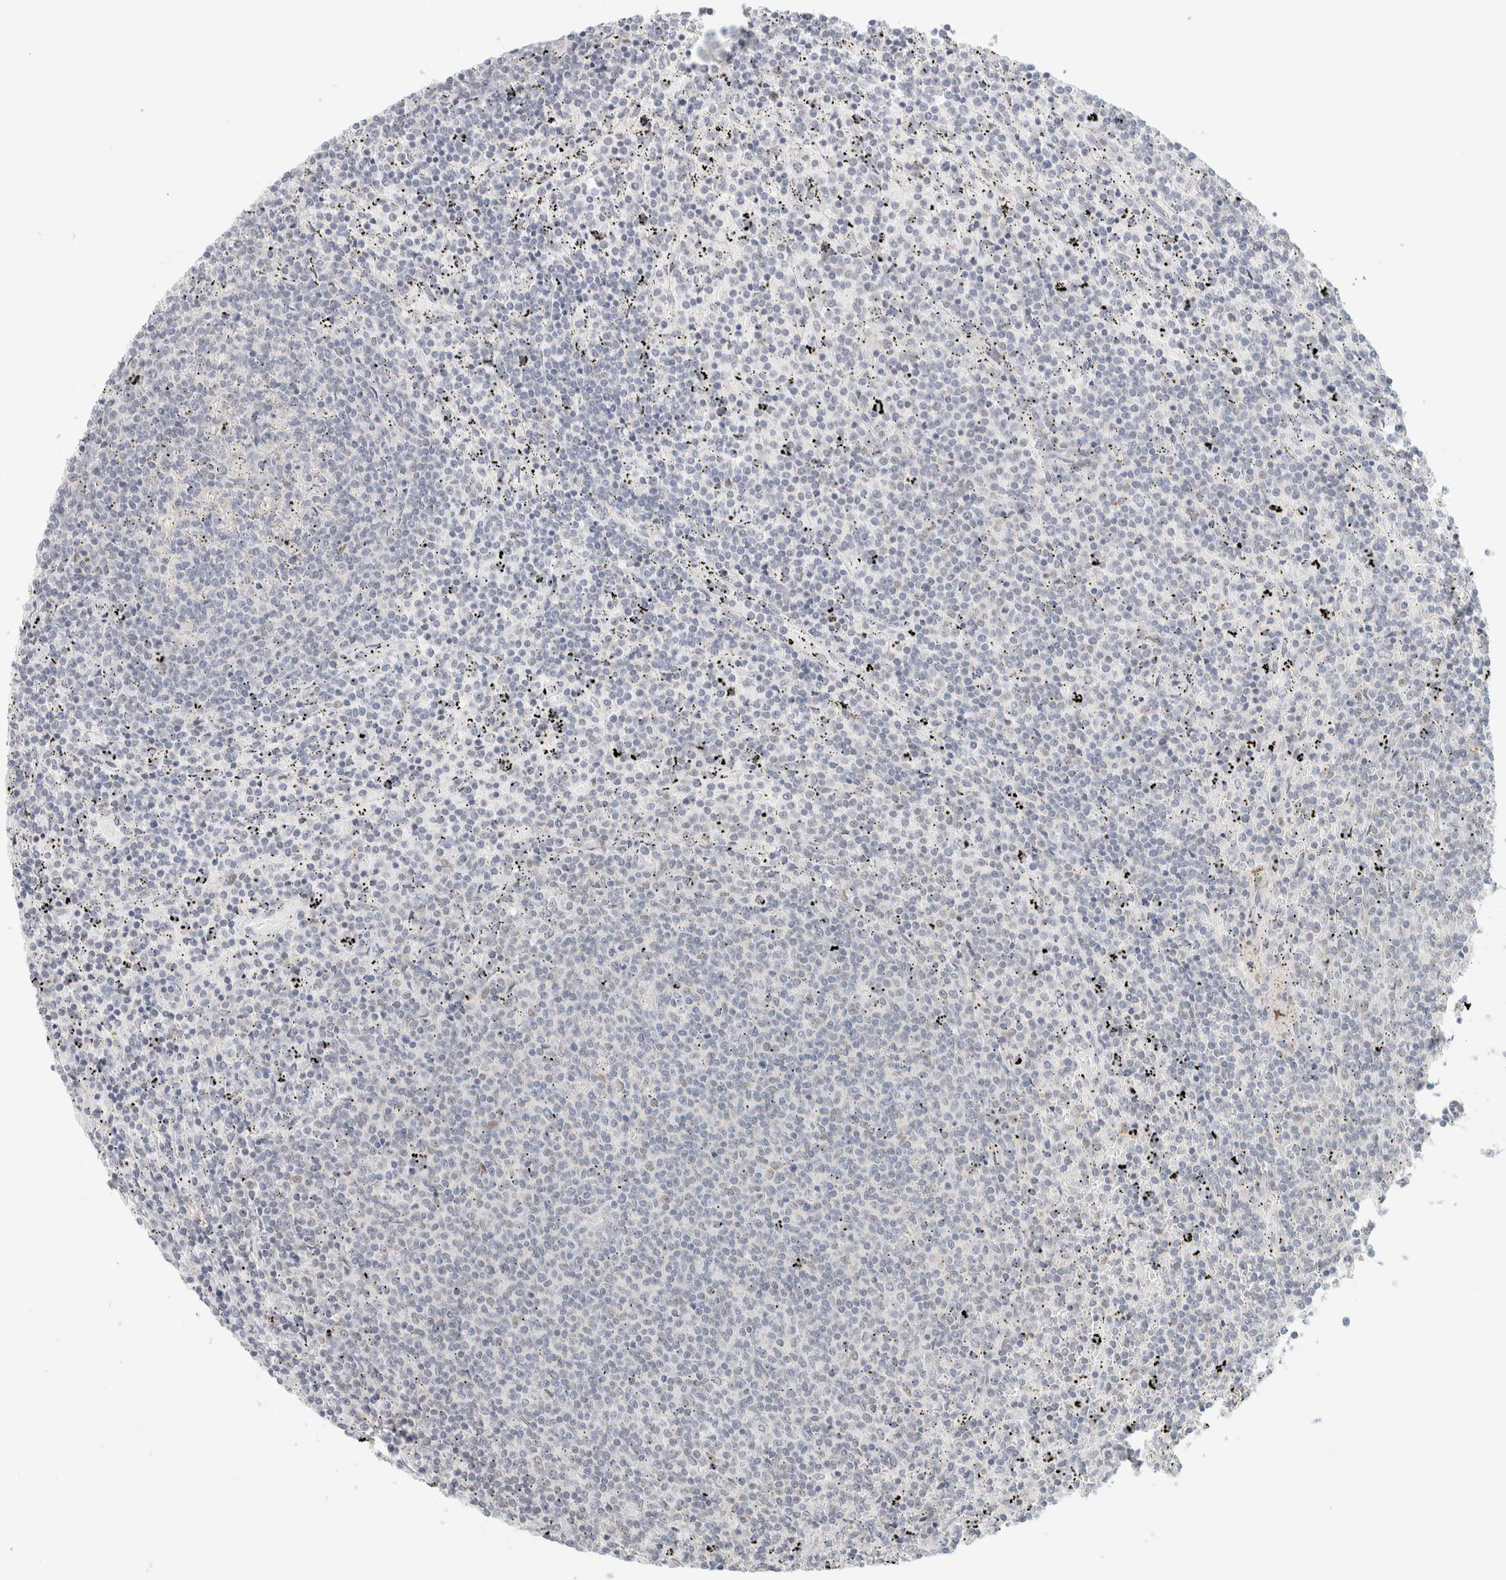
{"staining": {"intensity": "negative", "quantity": "none", "location": "none"}, "tissue": "lymphoma", "cell_type": "Tumor cells", "image_type": "cancer", "snomed": [{"axis": "morphology", "description": "Malignant lymphoma, non-Hodgkin's type, Low grade"}, {"axis": "topography", "description": "Spleen"}], "caption": "The micrograph demonstrates no staining of tumor cells in low-grade malignant lymphoma, non-Hodgkin's type.", "gene": "CDH17", "patient": {"sex": "female", "age": 50}}